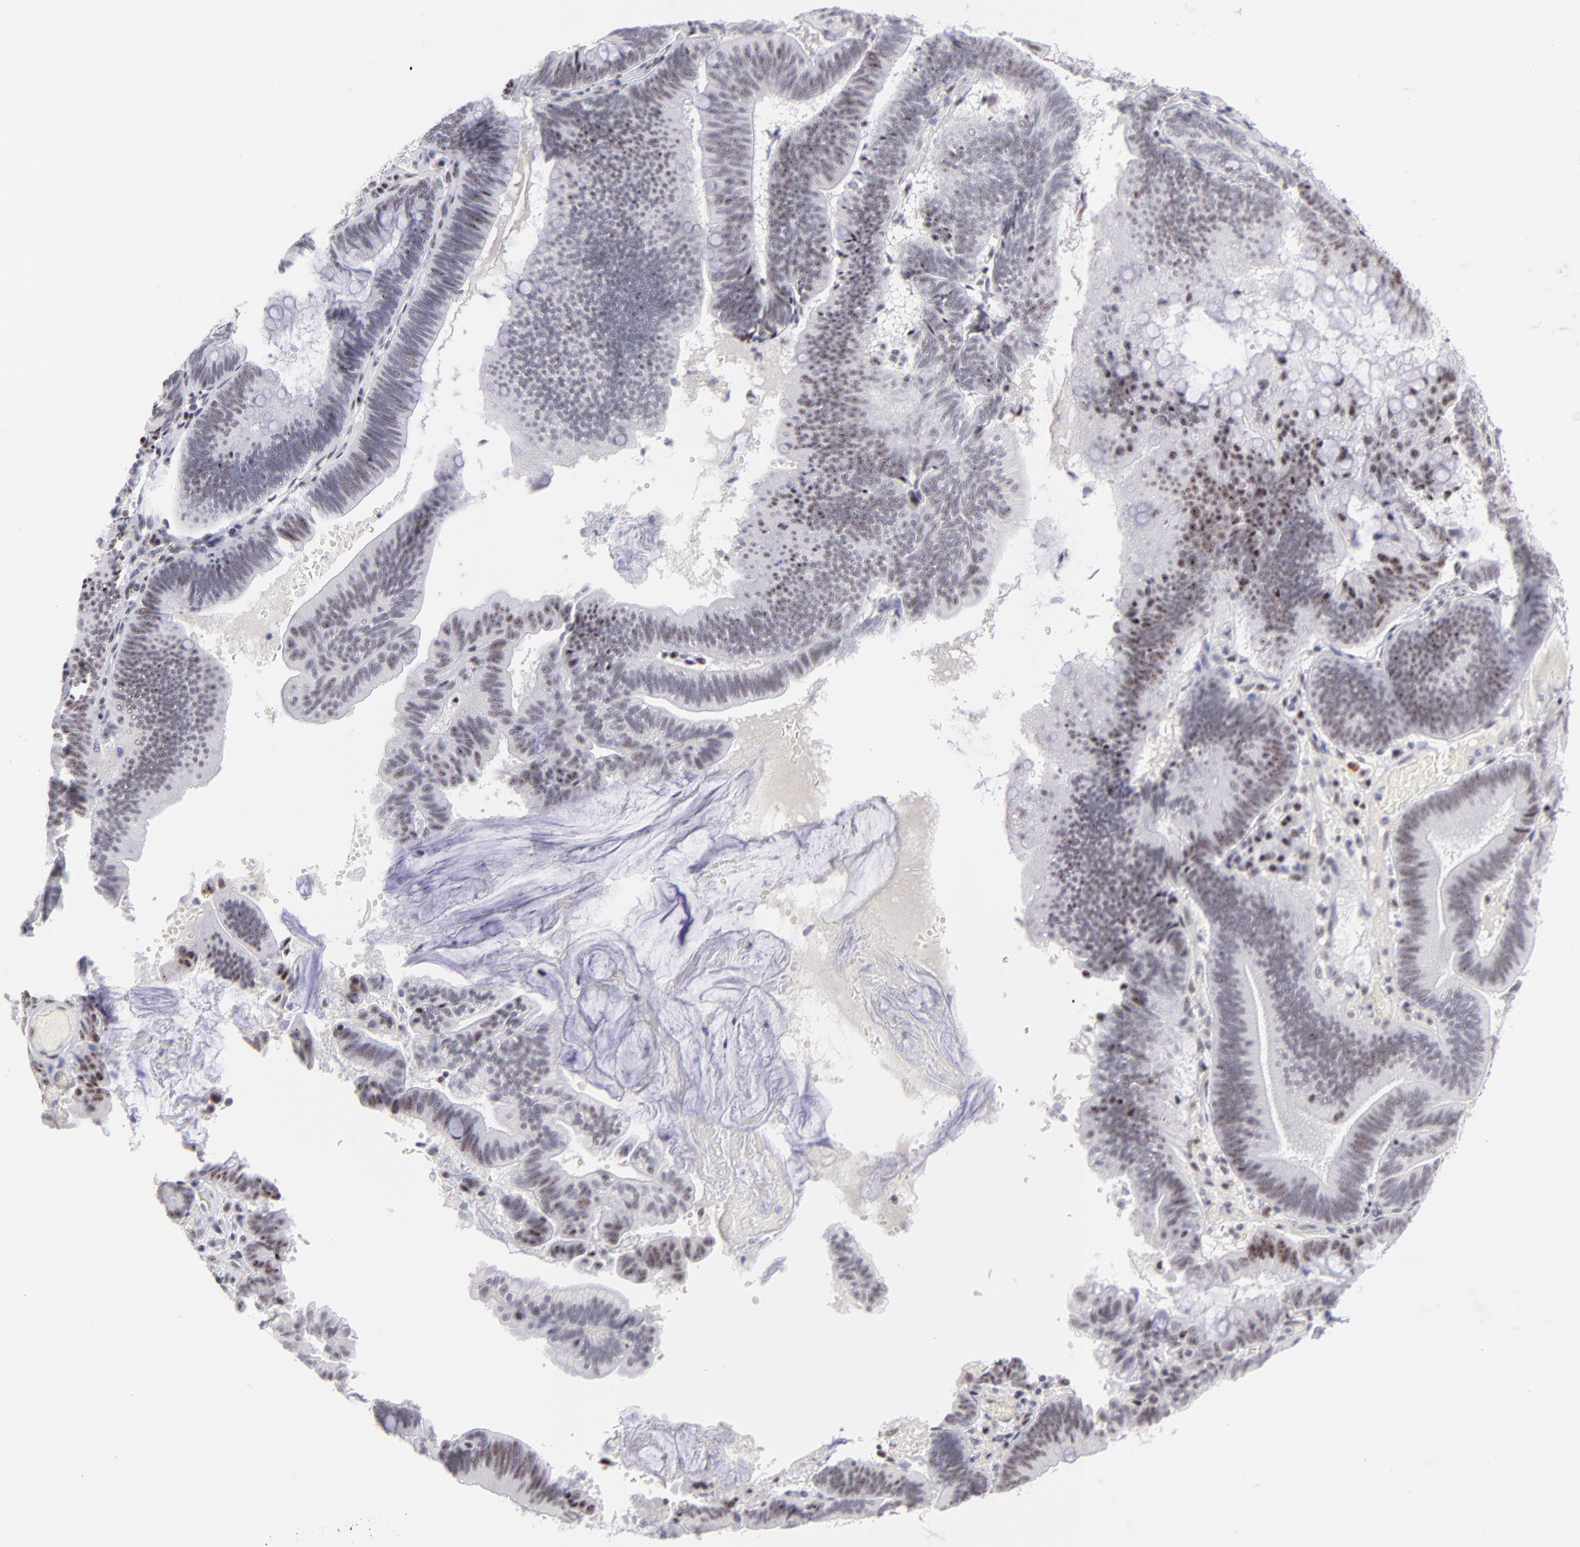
{"staining": {"intensity": "moderate", "quantity": ">75%", "location": "nuclear"}, "tissue": "pancreatic cancer", "cell_type": "Tumor cells", "image_type": "cancer", "snomed": [{"axis": "morphology", "description": "Adenocarcinoma, NOS"}, {"axis": "topography", "description": "Pancreas"}], "caption": "Immunohistochemical staining of pancreatic cancer (adenocarcinoma) shows medium levels of moderate nuclear protein positivity in approximately >75% of tumor cells. The staining was performed using DAB, with brown indicating positive protein expression. Nuclei are stained blue with hematoxylin.", "gene": "CDC25C", "patient": {"sex": "male", "age": 82}}